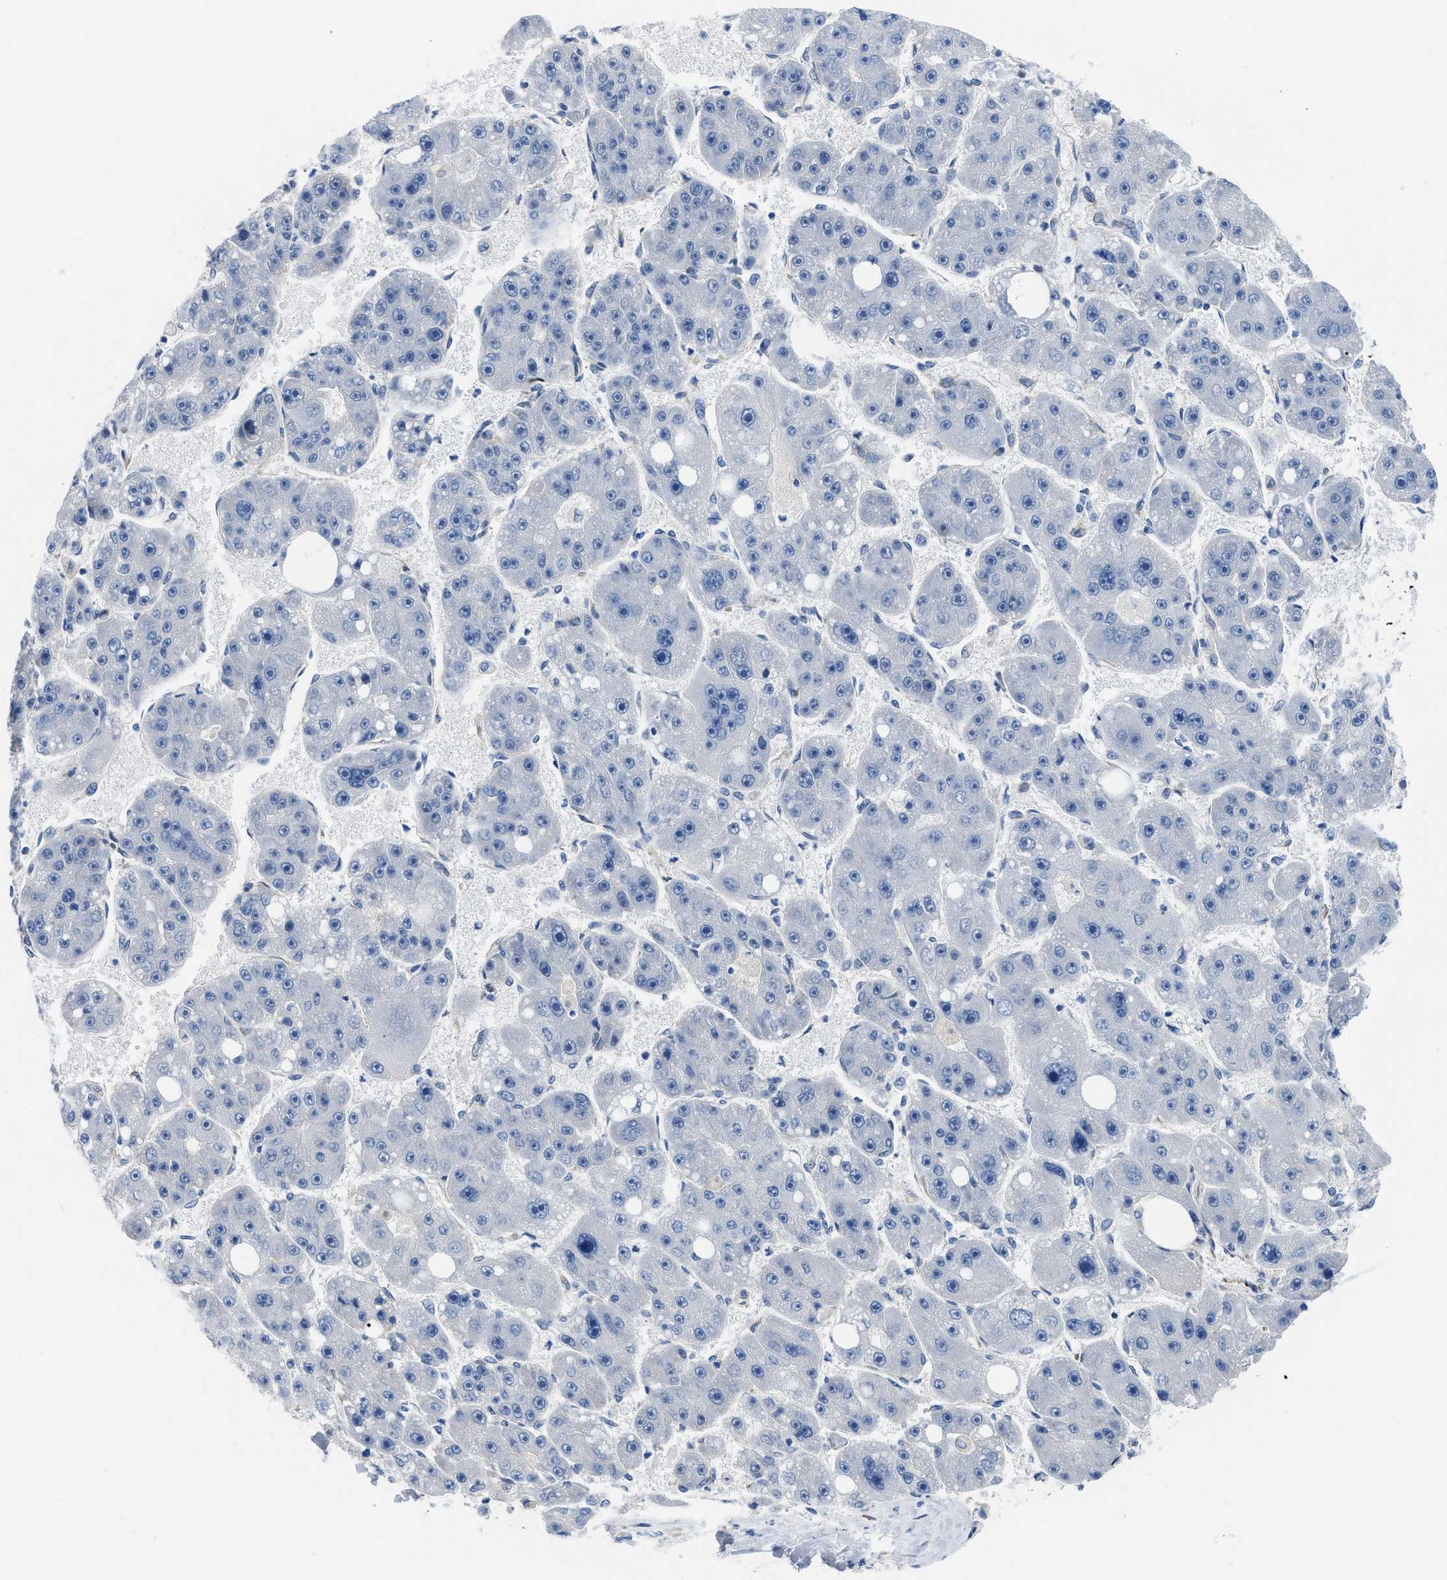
{"staining": {"intensity": "negative", "quantity": "none", "location": "none"}, "tissue": "liver cancer", "cell_type": "Tumor cells", "image_type": "cancer", "snomed": [{"axis": "morphology", "description": "Carcinoma, Hepatocellular, NOS"}, {"axis": "topography", "description": "Liver"}], "caption": "DAB immunohistochemical staining of human liver cancer displays no significant expression in tumor cells. (Stains: DAB (3,3'-diaminobenzidine) immunohistochemistry (IHC) with hematoxylin counter stain, Microscopy: brightfield microscopy at high magnification).", "gene": "BNC2", "patient": {"sex": "female", "age": 61}}